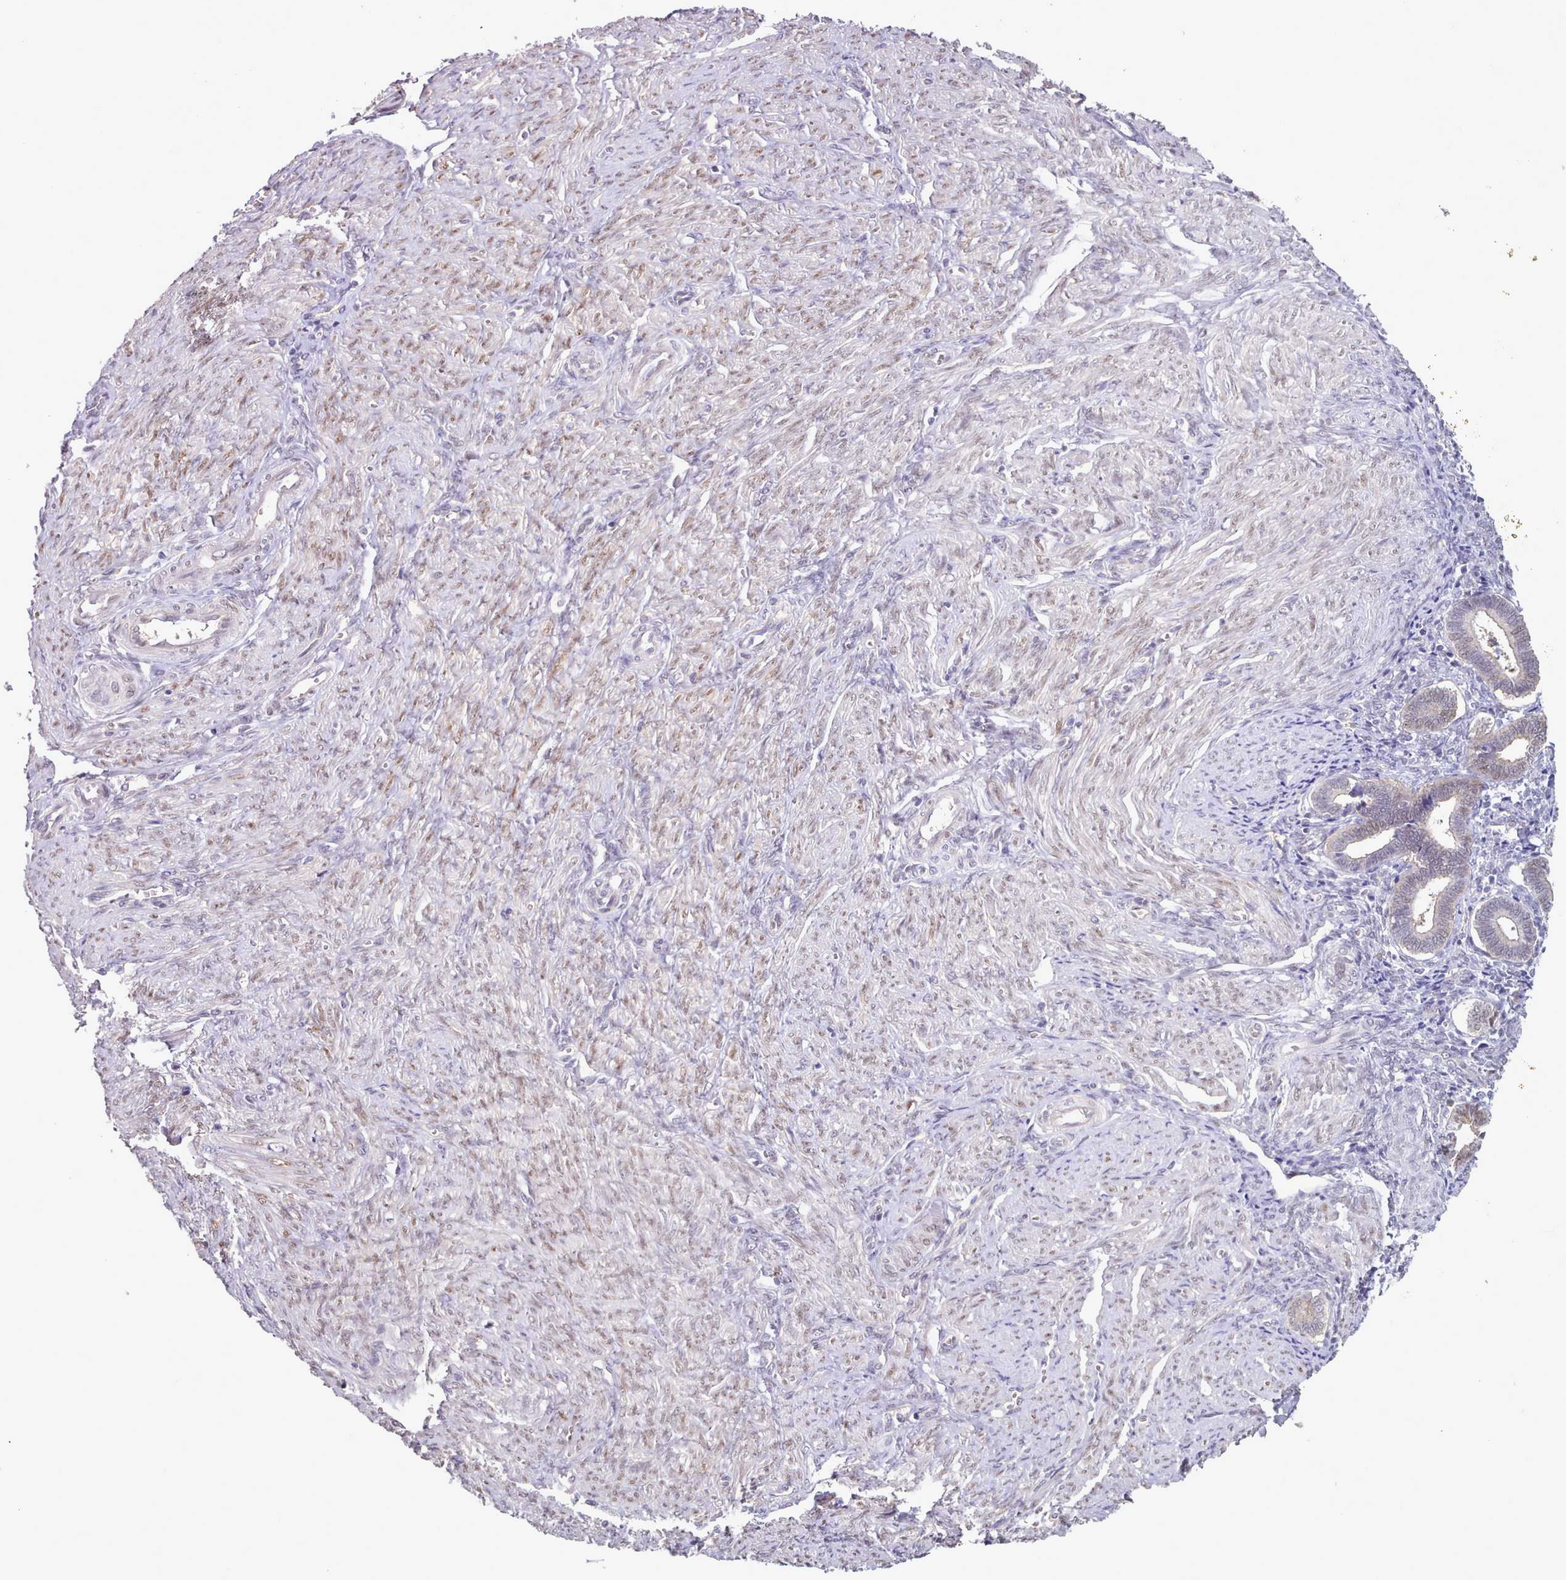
{"staining": {"intensity": "weak", "quantity": "<25%", "location": "nuclear"}, "tissue": "endometrium", "cell_type": "Cells in endometrial stroma", "image_type": "normal", "snomed": [{"axis": "morphology", "description": "Normal tissue, NOS"}, {"axis": "topography", "description": "Other"}, {"axis": "topography", "description": "Endometrium"}], "caption": "Immunohistochemistry (IHC) micrograph of unremarkable endometrium: endometrium stained with DAB (3,3'-diaminobenzidine) reveals no significant protein expression in cells in endometrial stroma. (DAB IHC, high magnification).", "gene": "CES3", "patient": {"sex": "female", "age": 44}}